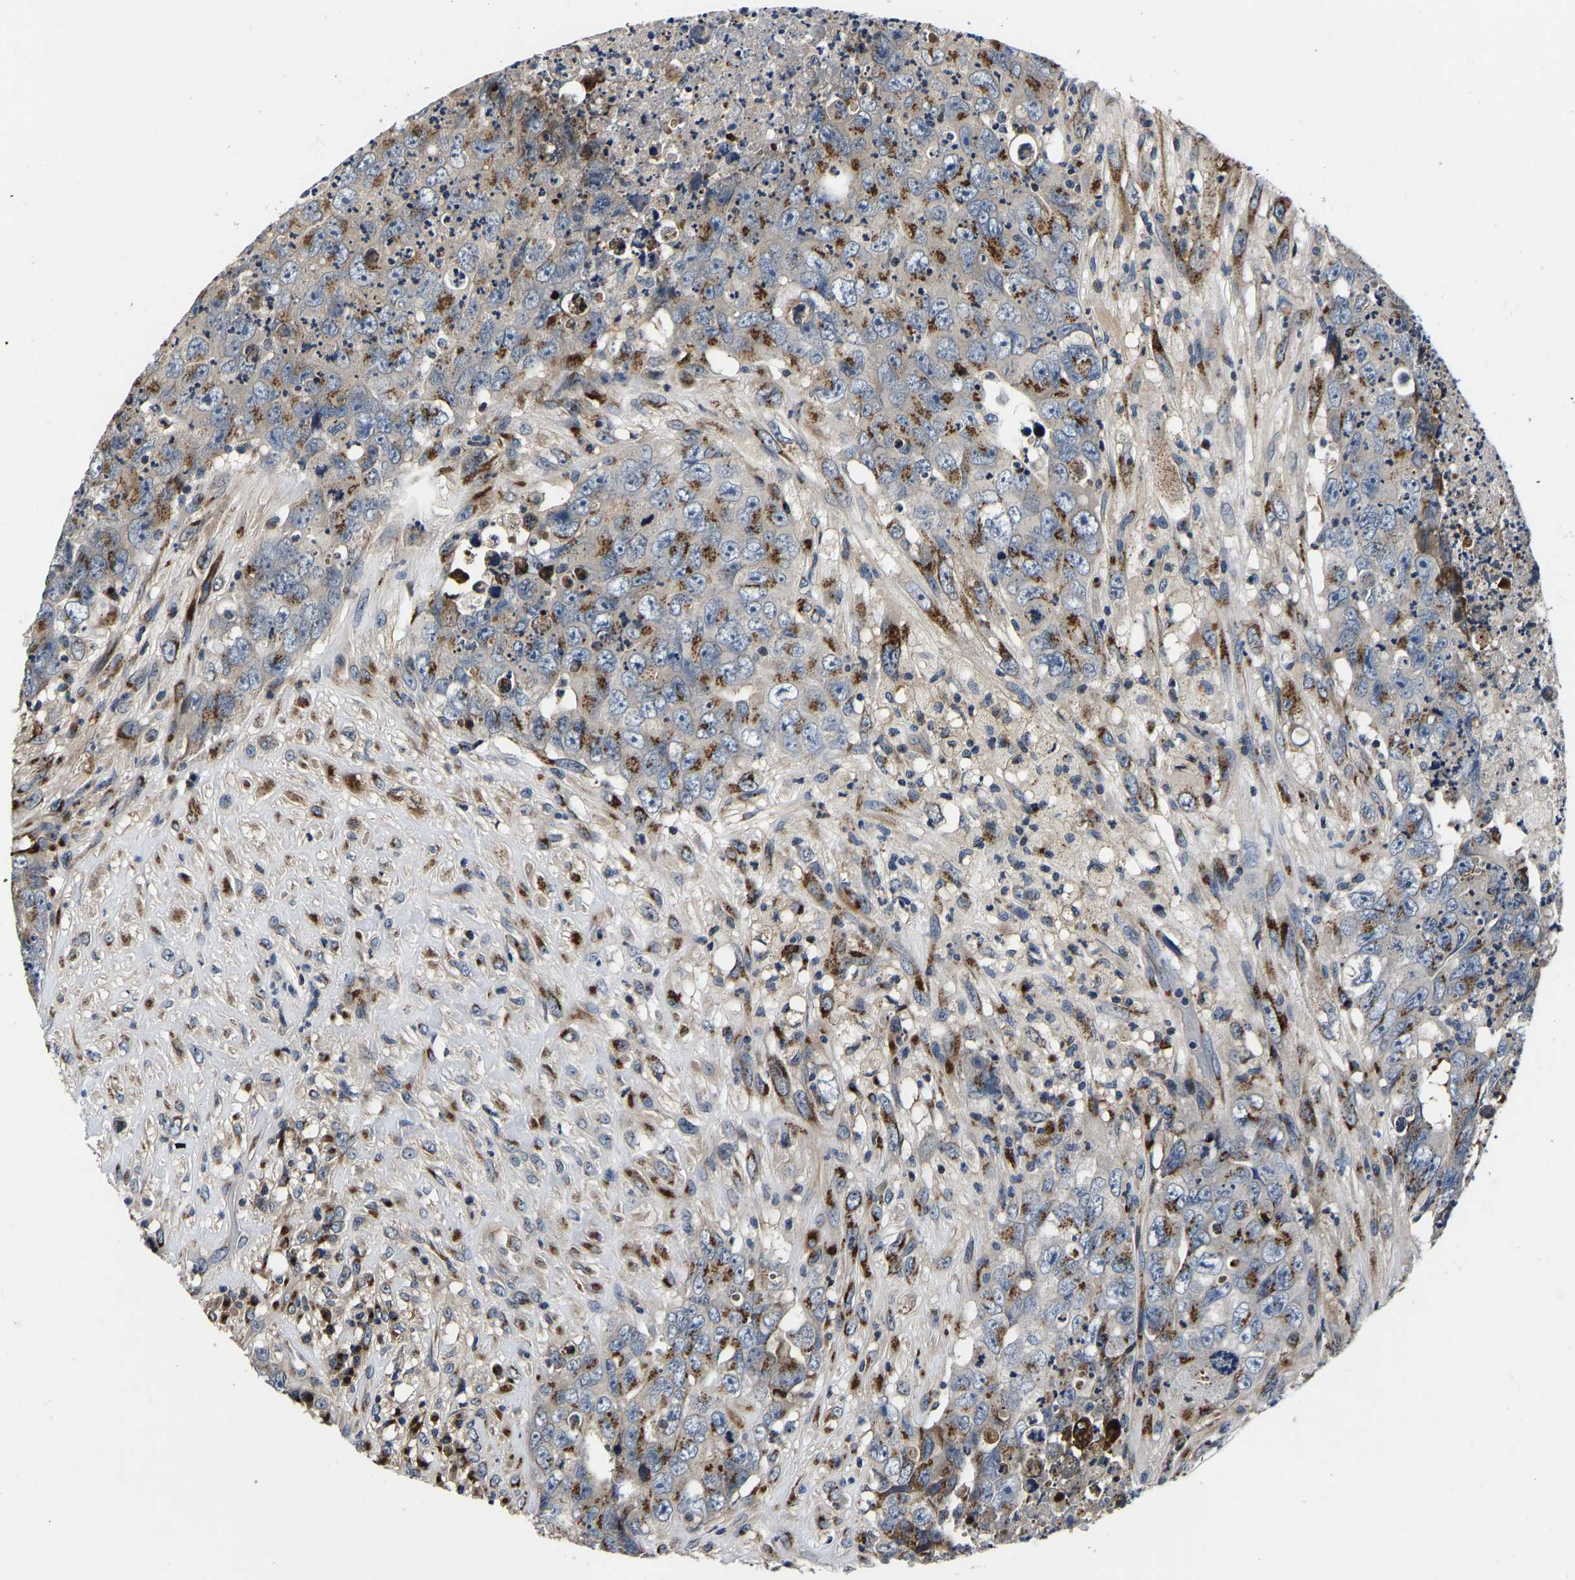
{"staining": {"intensity": "moderate", "quantity": ">75%", "location": "cytoplasmic/membranous"}, "tissue": "testis cancer", "cell_type": "Tumor cells", "image_type": "cancer", "snomed": [{"axis": "morphology", "description": "Carcinoma, Embryonal, NOS"}, {"axis": "topography", "description": "Testis"}], "caption": "A high-resolution photomicrograph shows immunohistochemistry (IHC) staining of testis cancer, which demonstrates moderate cytoplasmic/membranous staining in approximately >75% of tumor cells.", "gene": "RABAC1", "patient": {"sex": "male", "age": 32}}